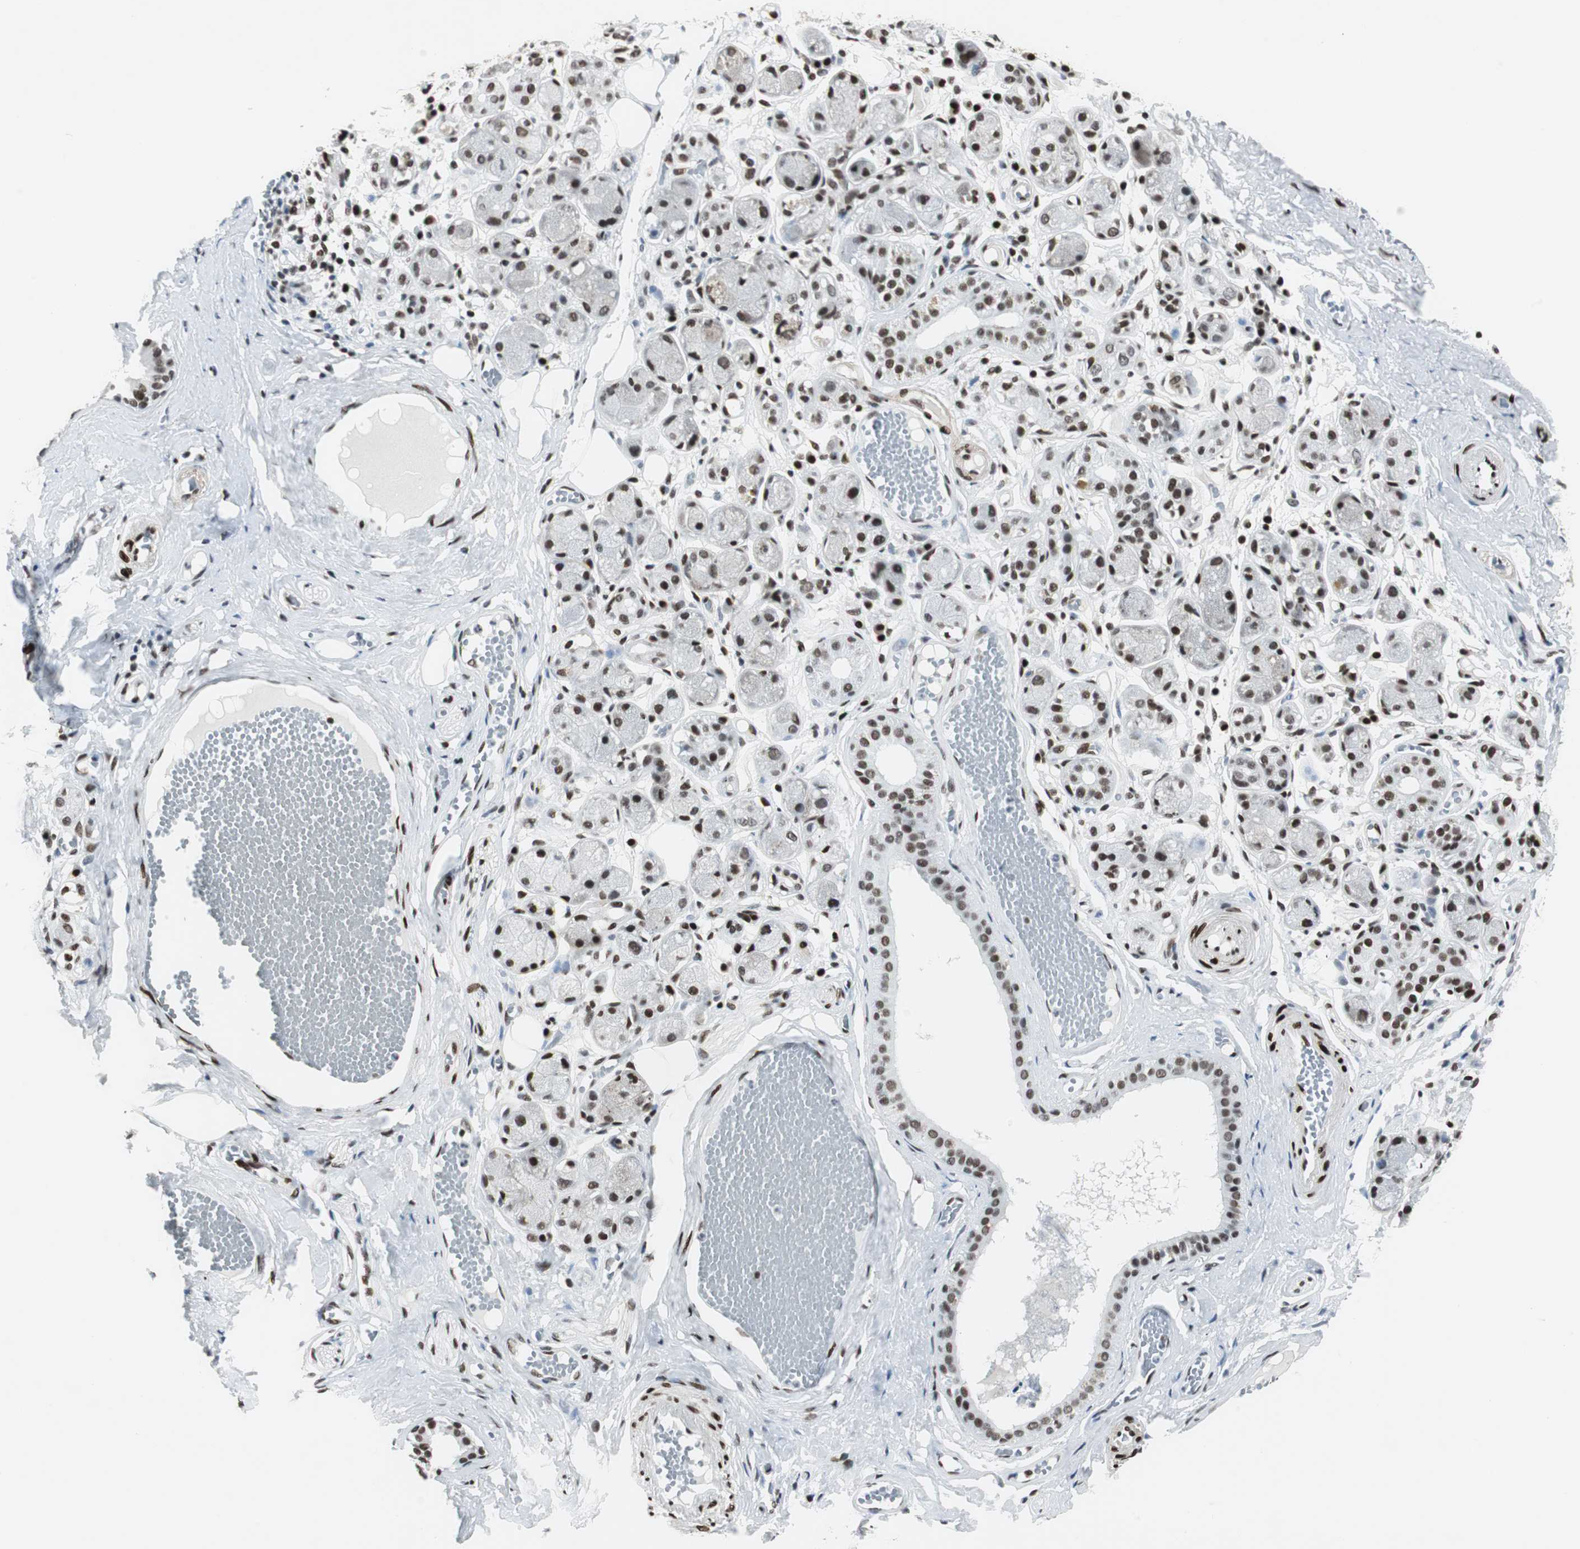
{"staining": {"intensity": "moderate", "quantity": "25%-75%", "location": "nuclear"}, "tissue": "adipose tissue", "cell_type": "Adipocytes", "image_type": "normal", "snomed": [{"axis": "morphology", "description": "Normal tissue, NOS"}, {"axis": "morphology", "description": "Inflammation, NOS"}, {"axis": "topography", "description": "Vascular tissue"}, {"axis": "topography", "description": "Salivary gland"}], "caption": "A medium amount of moderate nuclear positivity is present in about 25%-75% of adipocytes in normal adipose tissue.", "gene": "MEF2D", "patient": {"sex": "female", "age": 75}}